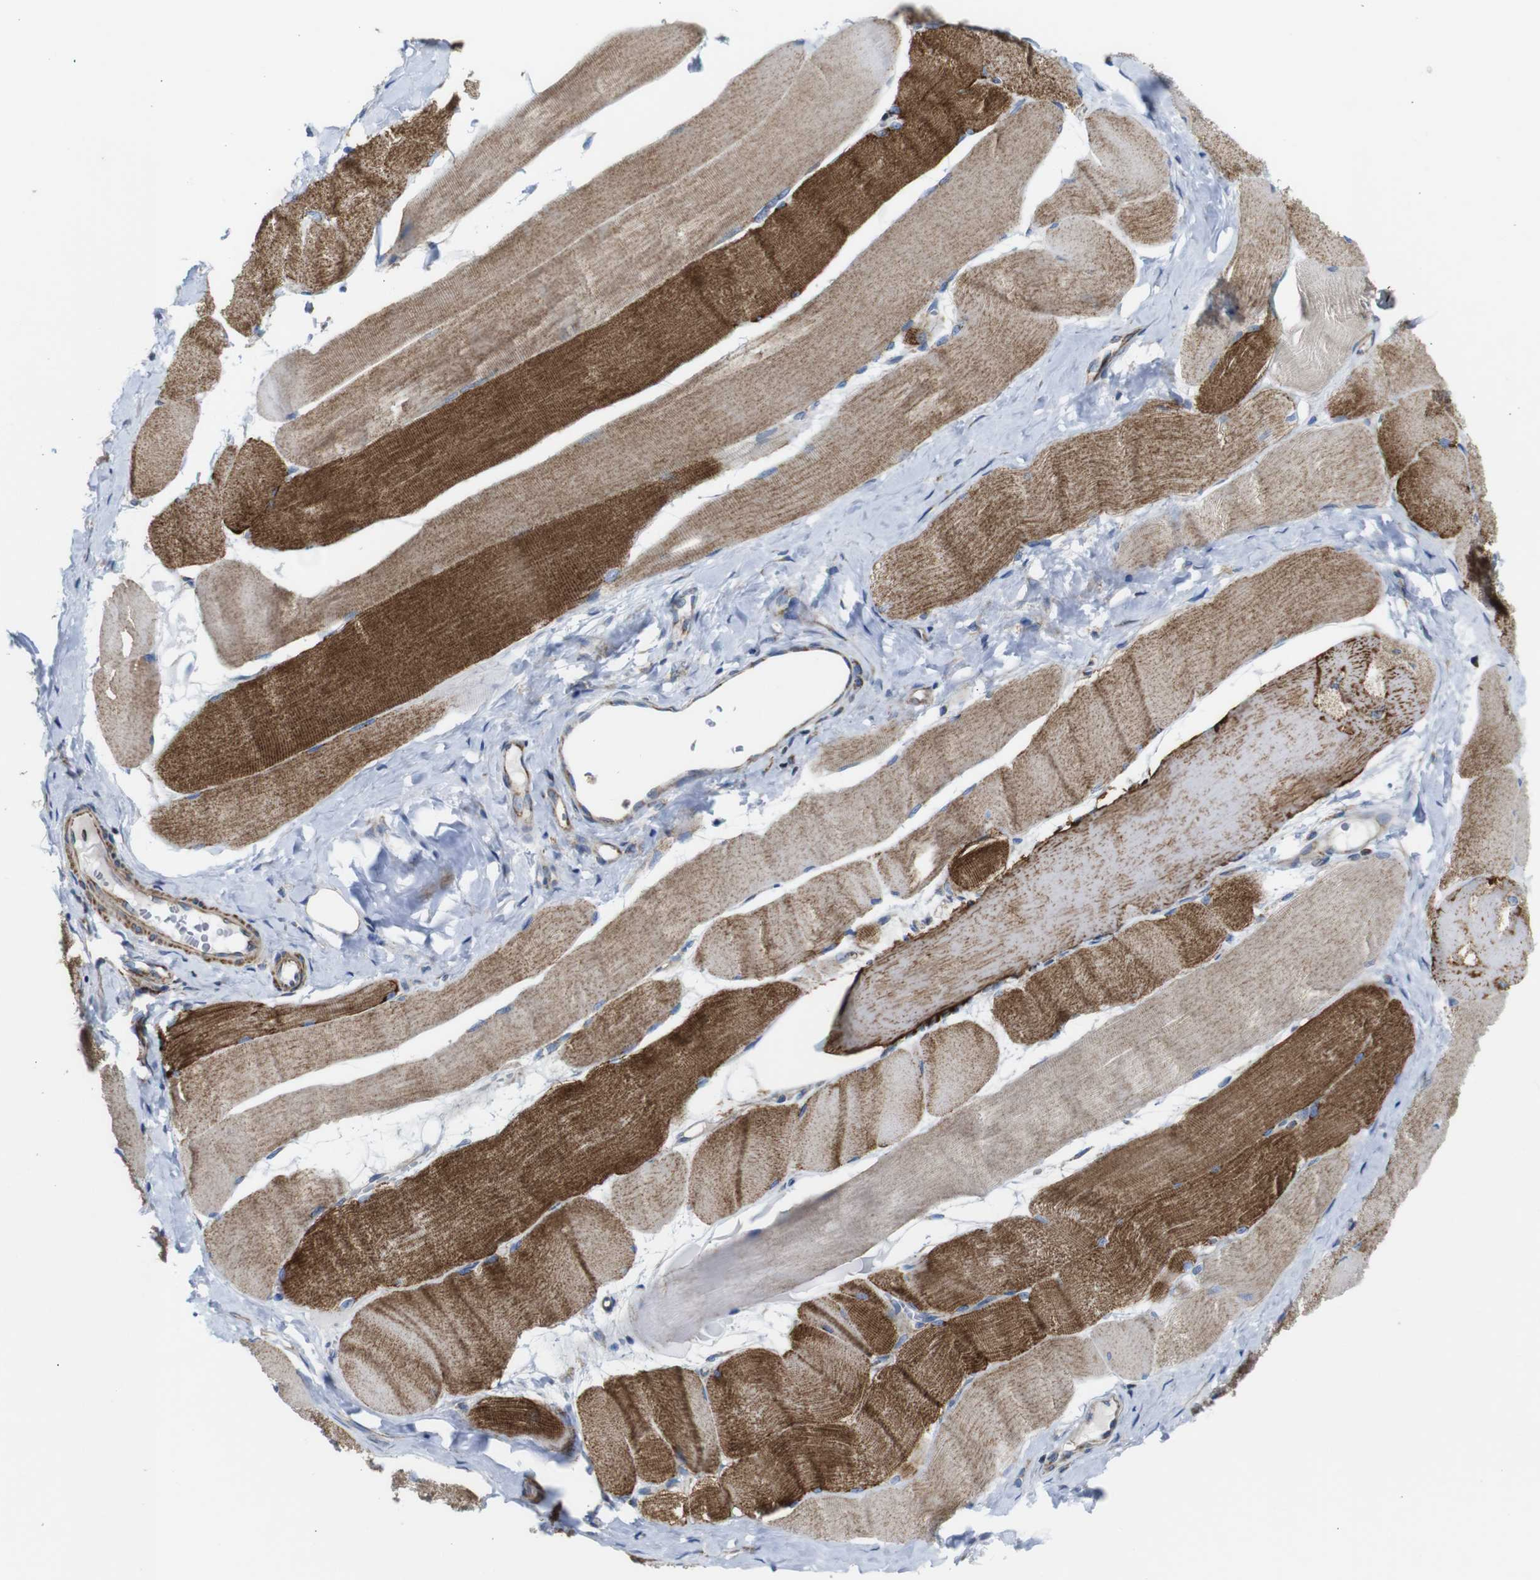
{"staining": {"intensity": "strong", "quantity": ">75%", "location": "cytoplasmic/membranous"}, "tissue": "skeletal muscle", "cell_type": "Myocytes", "image_type": "normal", "snomed": [{"axis": "morphology", "description": "Normal tissue, NOS"}, {"axis": "morphology", "description": "Squamous cell carcinoma, NOS"}, {"axis": "topography", "description": "Skeletal muscle"}], "caption": "Normal skeletal muscle was stained to show a protein in brown. There is high levels of strong cytoplasmic/membranous positivity in approximately >75% of myocytes.", "gene": "PDCD1LG2", "patient": {"sex": "male", "age": 51}}